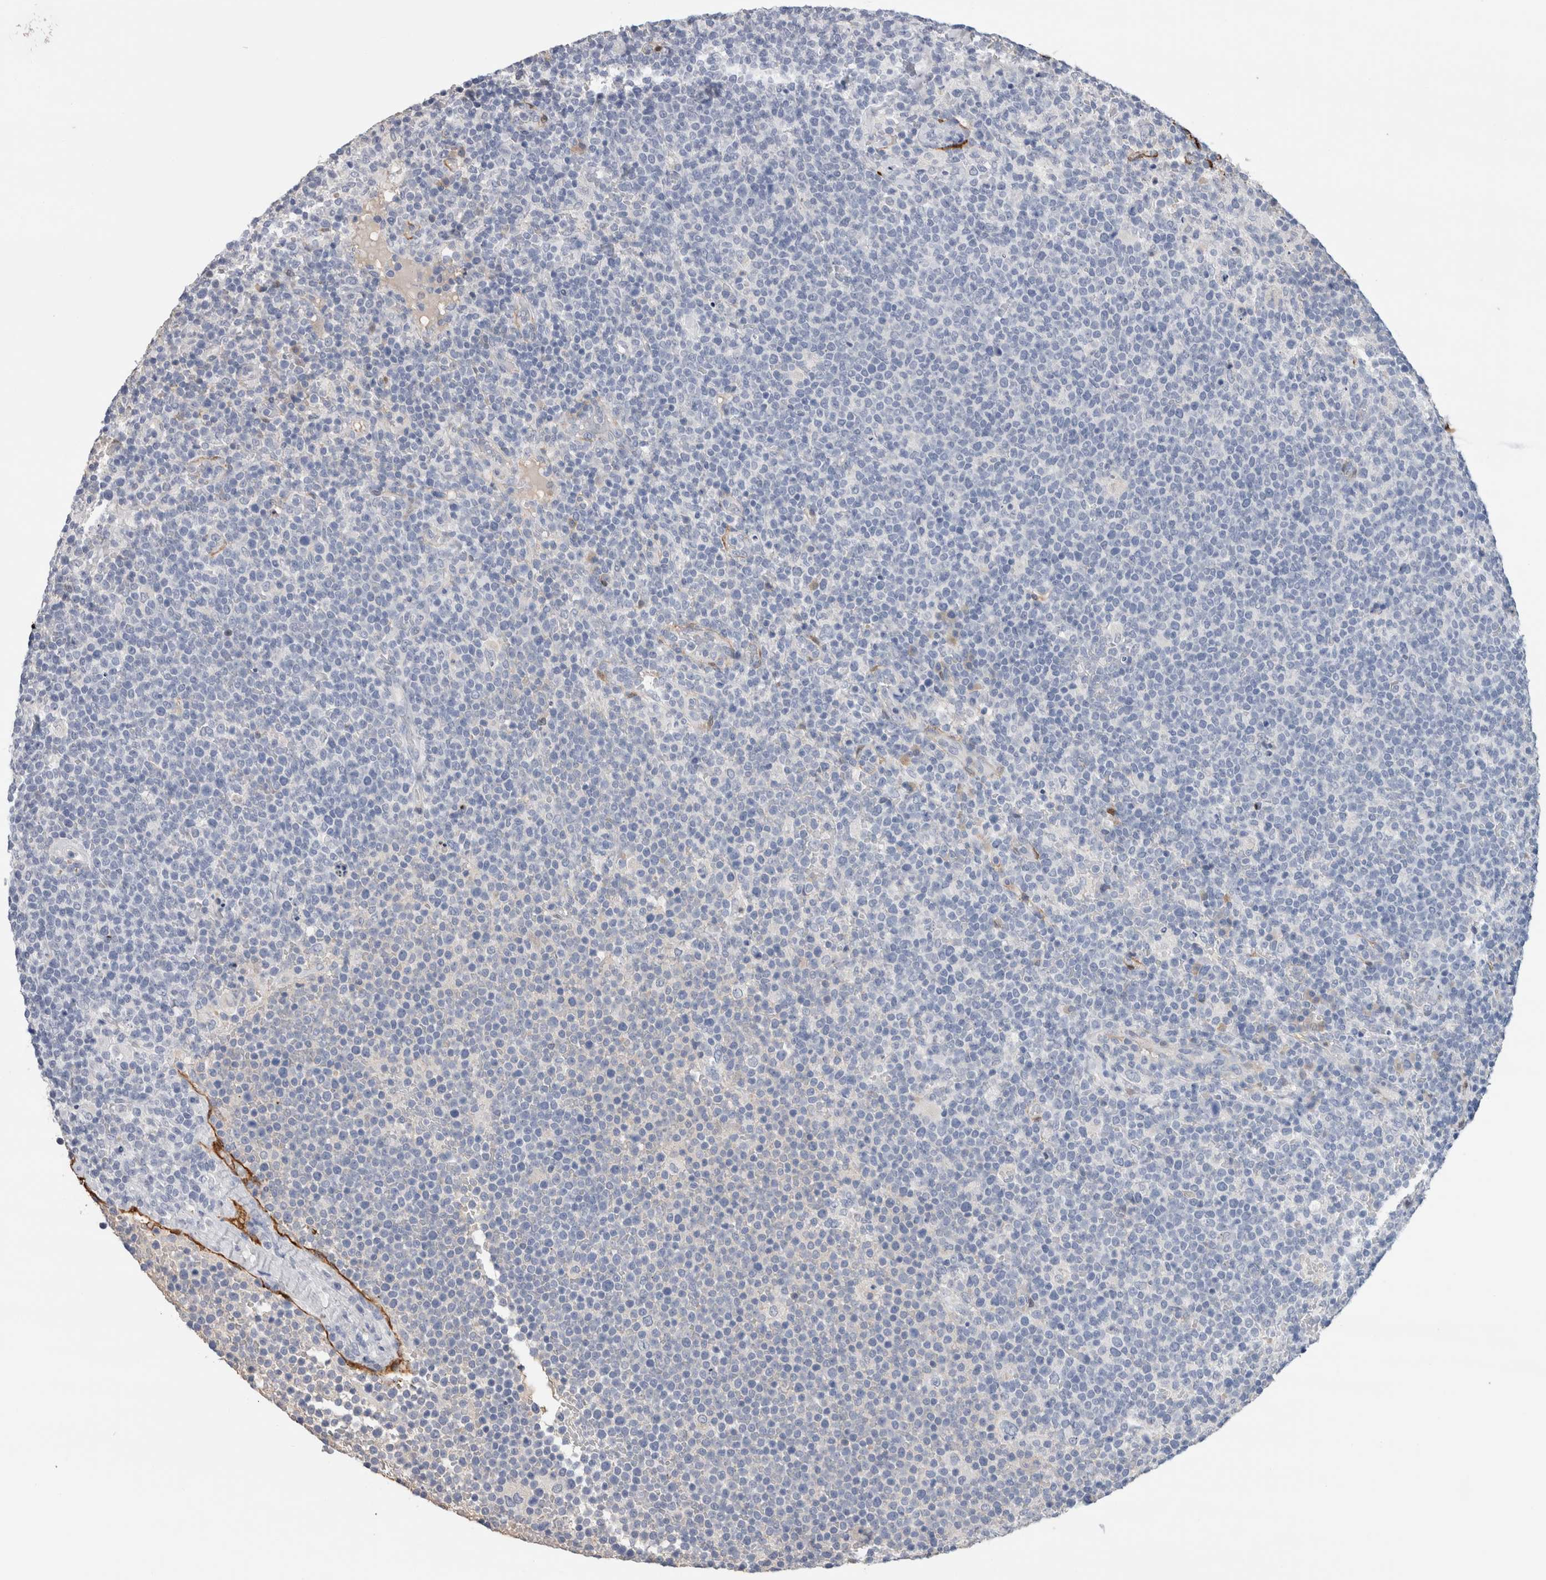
{"staining": {"intensity": "negative", "quantity": "none", "location": "none"}, "tissue": "lymphoma", "cell_type": "Tumor cells", "image_type": "cancer", "snomed": [{"axis": "morphology", "description": "Malignant lymphoma, non-Hodgkin's type, High grade"}, {"axis": "topography", "description": "Lymph node"}], "caption": "Immunohistochemical staining of human lymphoma demonstrates no significant expression in tumor cells.", "gene": "FABP4", "patient": {"sex": "male", "age": 61}}